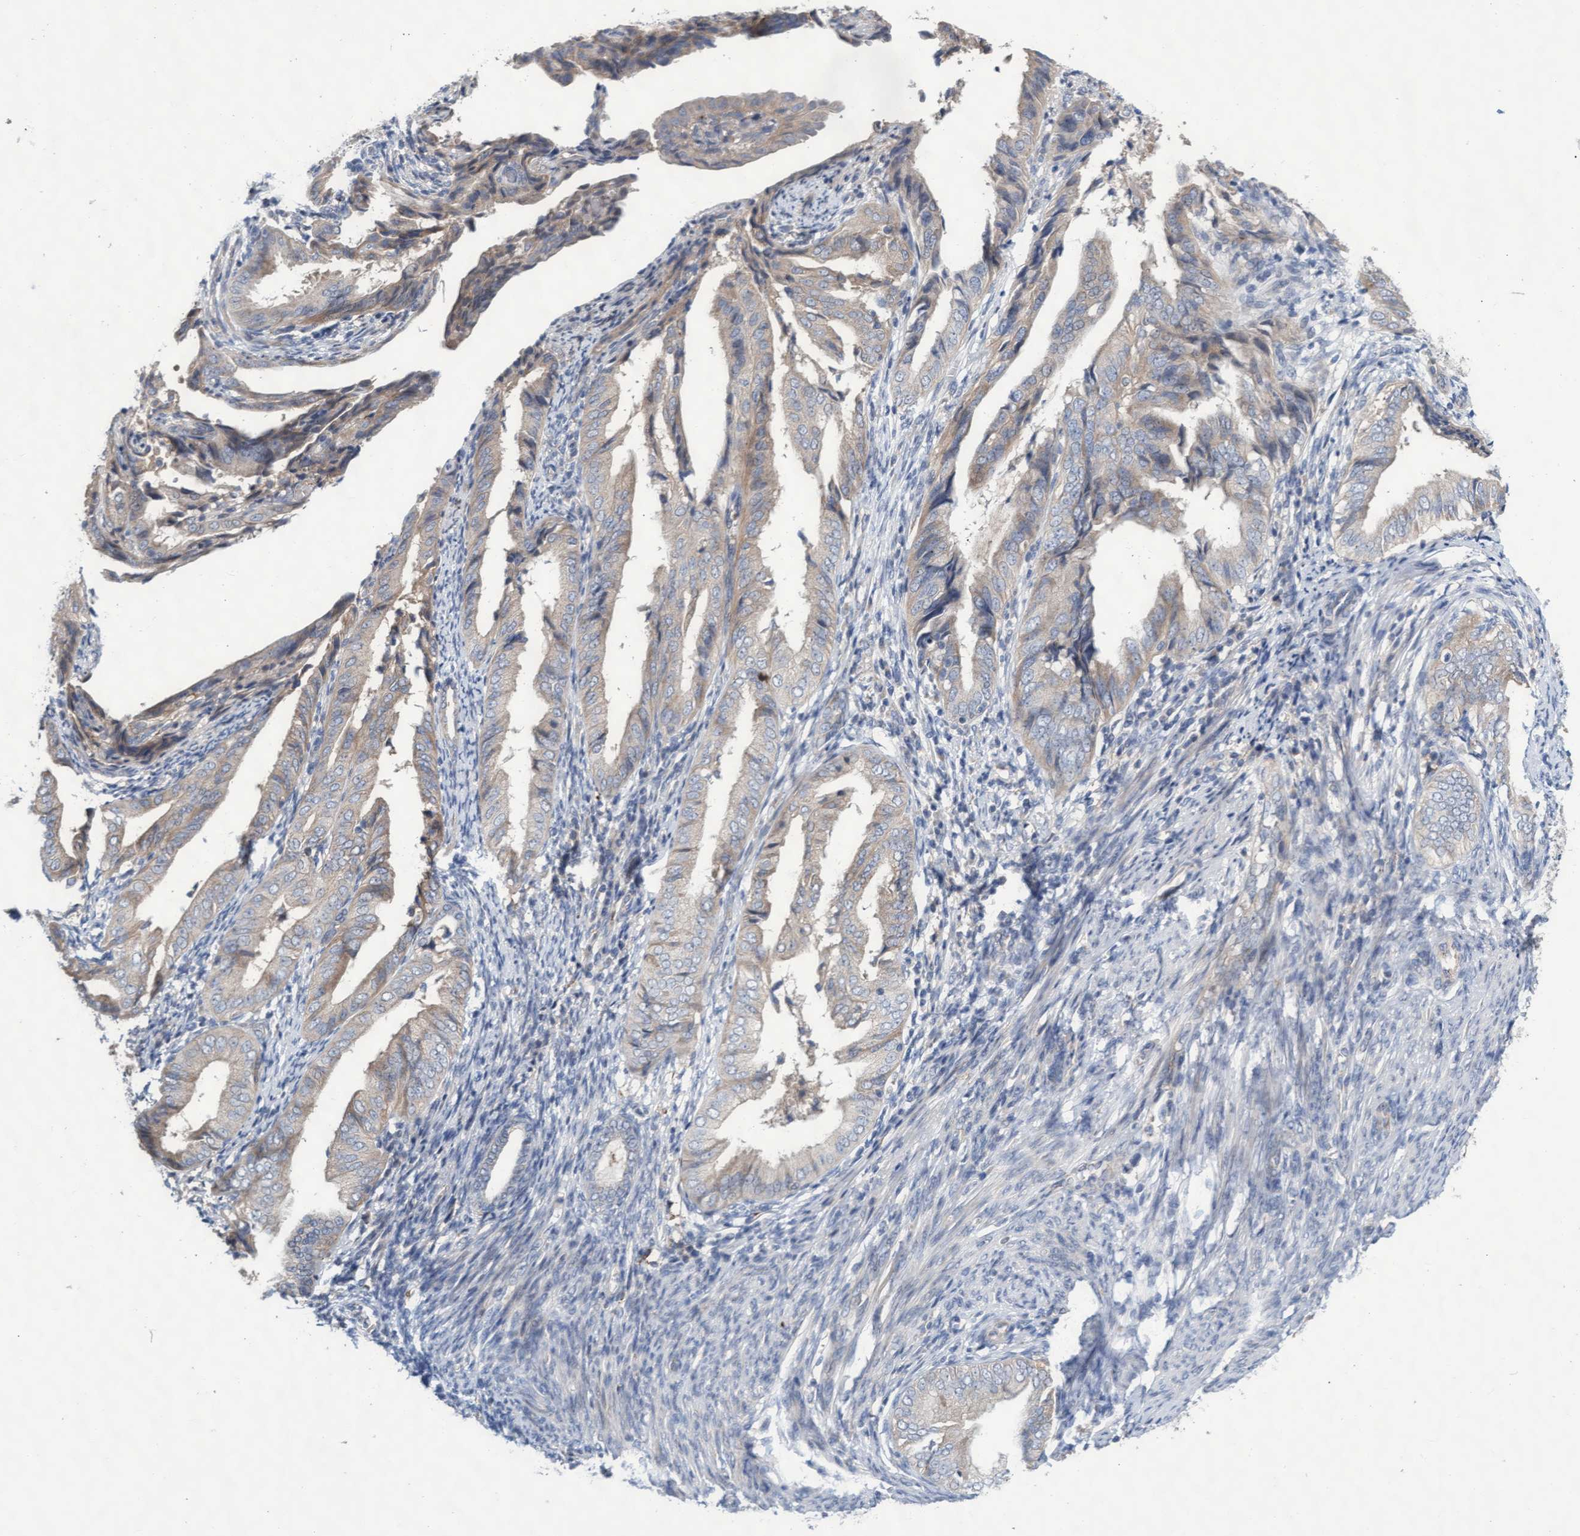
{"staining": {"intensity": "weak", "quantity": ">75%", "location": "cytoplasmic/membranous"}, "tissue": "endometrial cancer", "cell_type": "Tumor cells", "image_type": "cancer", "snomed": [{"axis": "morphology", "description": "Adenocarcinoma, NOS"}, {"axis": "topography", "description": "Endometrium"}], "caption": "The immunohistochemical stain highlights weak cytoplasmic/membranous expression in tumor cells of endometrial cancer (adenocarcinoma) tissue.", "gene": "ABCF2", "patient": {"sex": "female", "age": 58}}